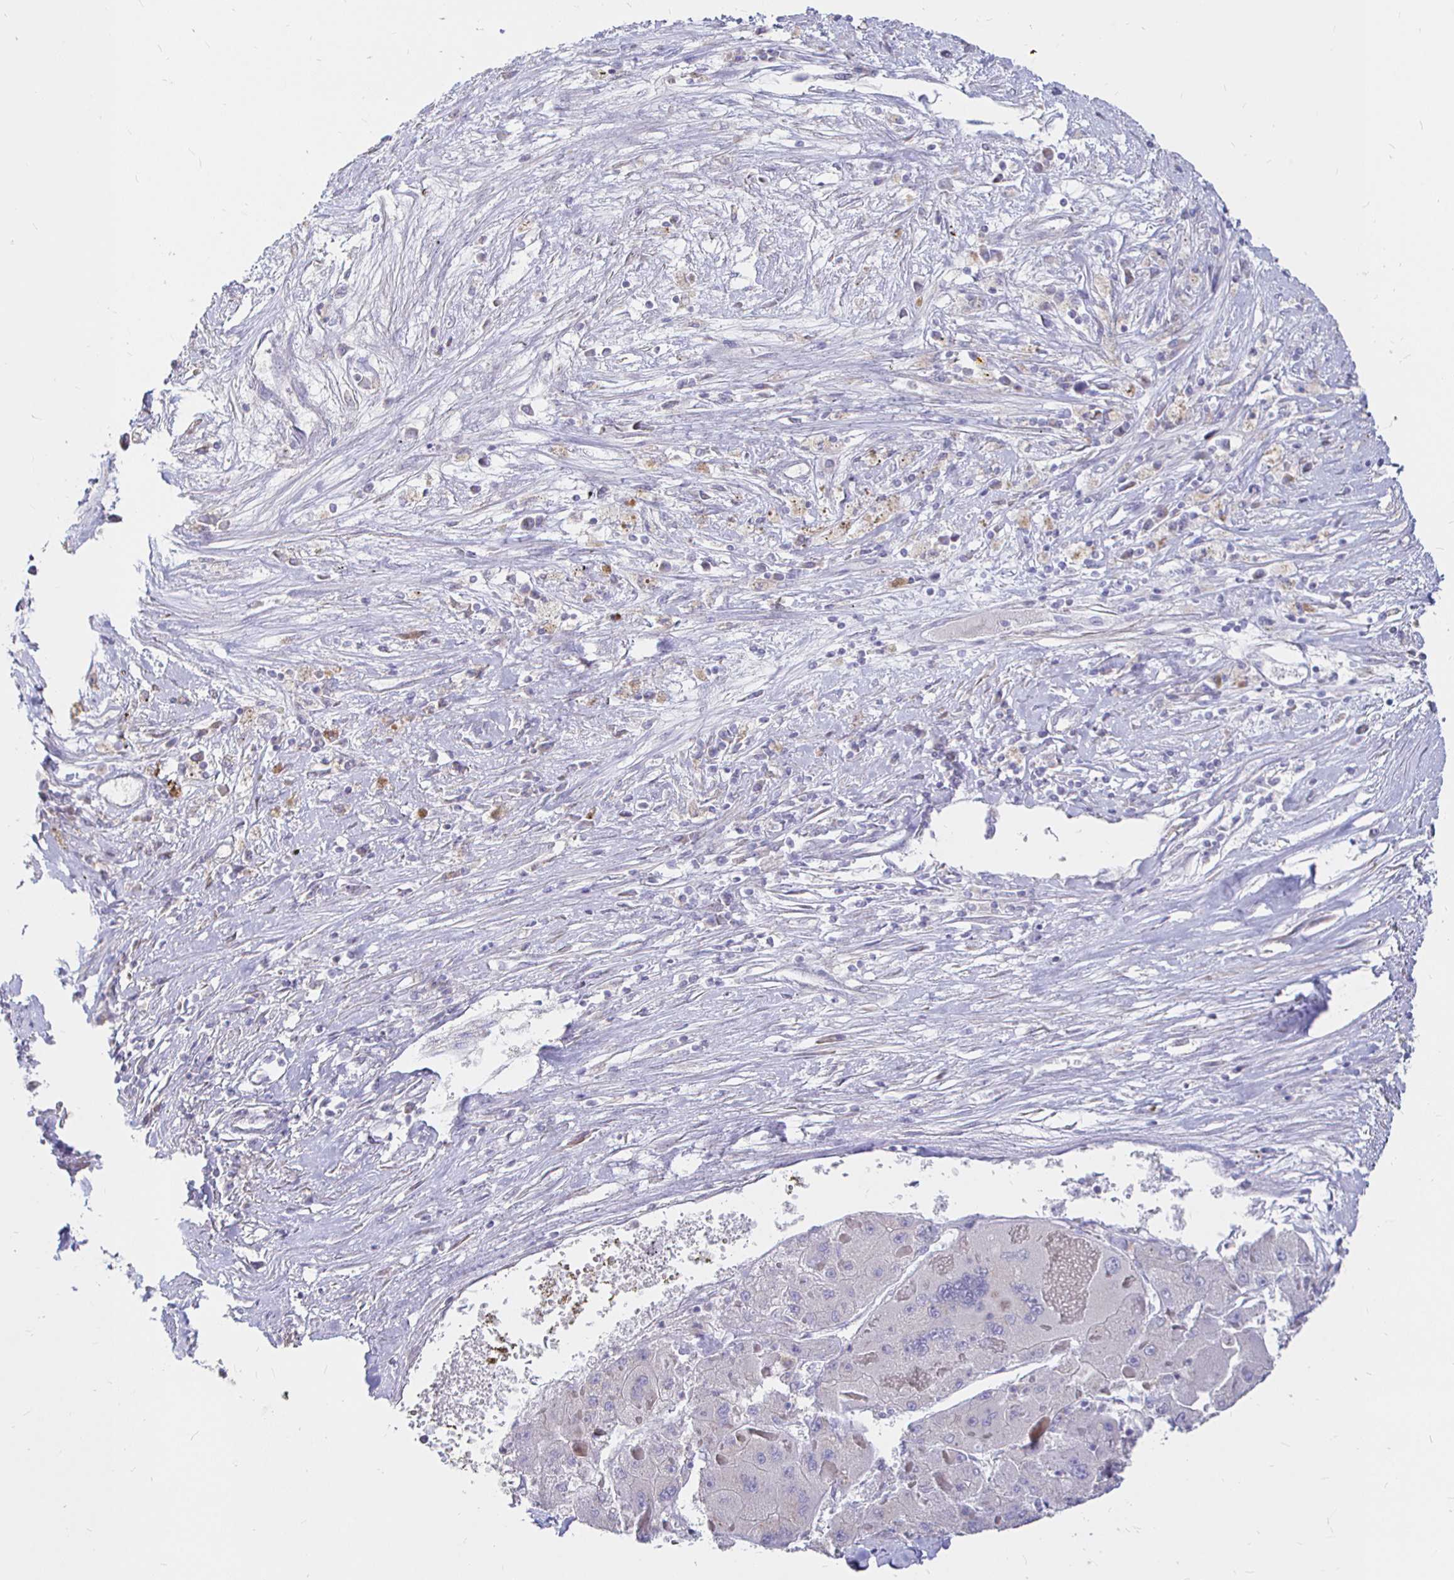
{"staining": {"intensity": "negative", "quantity": "none", "location": "none"}, "tissue": "liver cancer", "cell_type": "Tumor cells", "image_type": "cancer", "snomed": [{"axis": "morphology", "description": "Carcinoma, Hepatocellular, NOS"}, {"axis": "topography", "description": "Liver"}], "caption": "This is an immunohistochemistry (IHC) image of liver cancer. There is no positivity in tumor cells.", "gene": "NECAB1", "patient": {"sex": "female", "age": 73}}